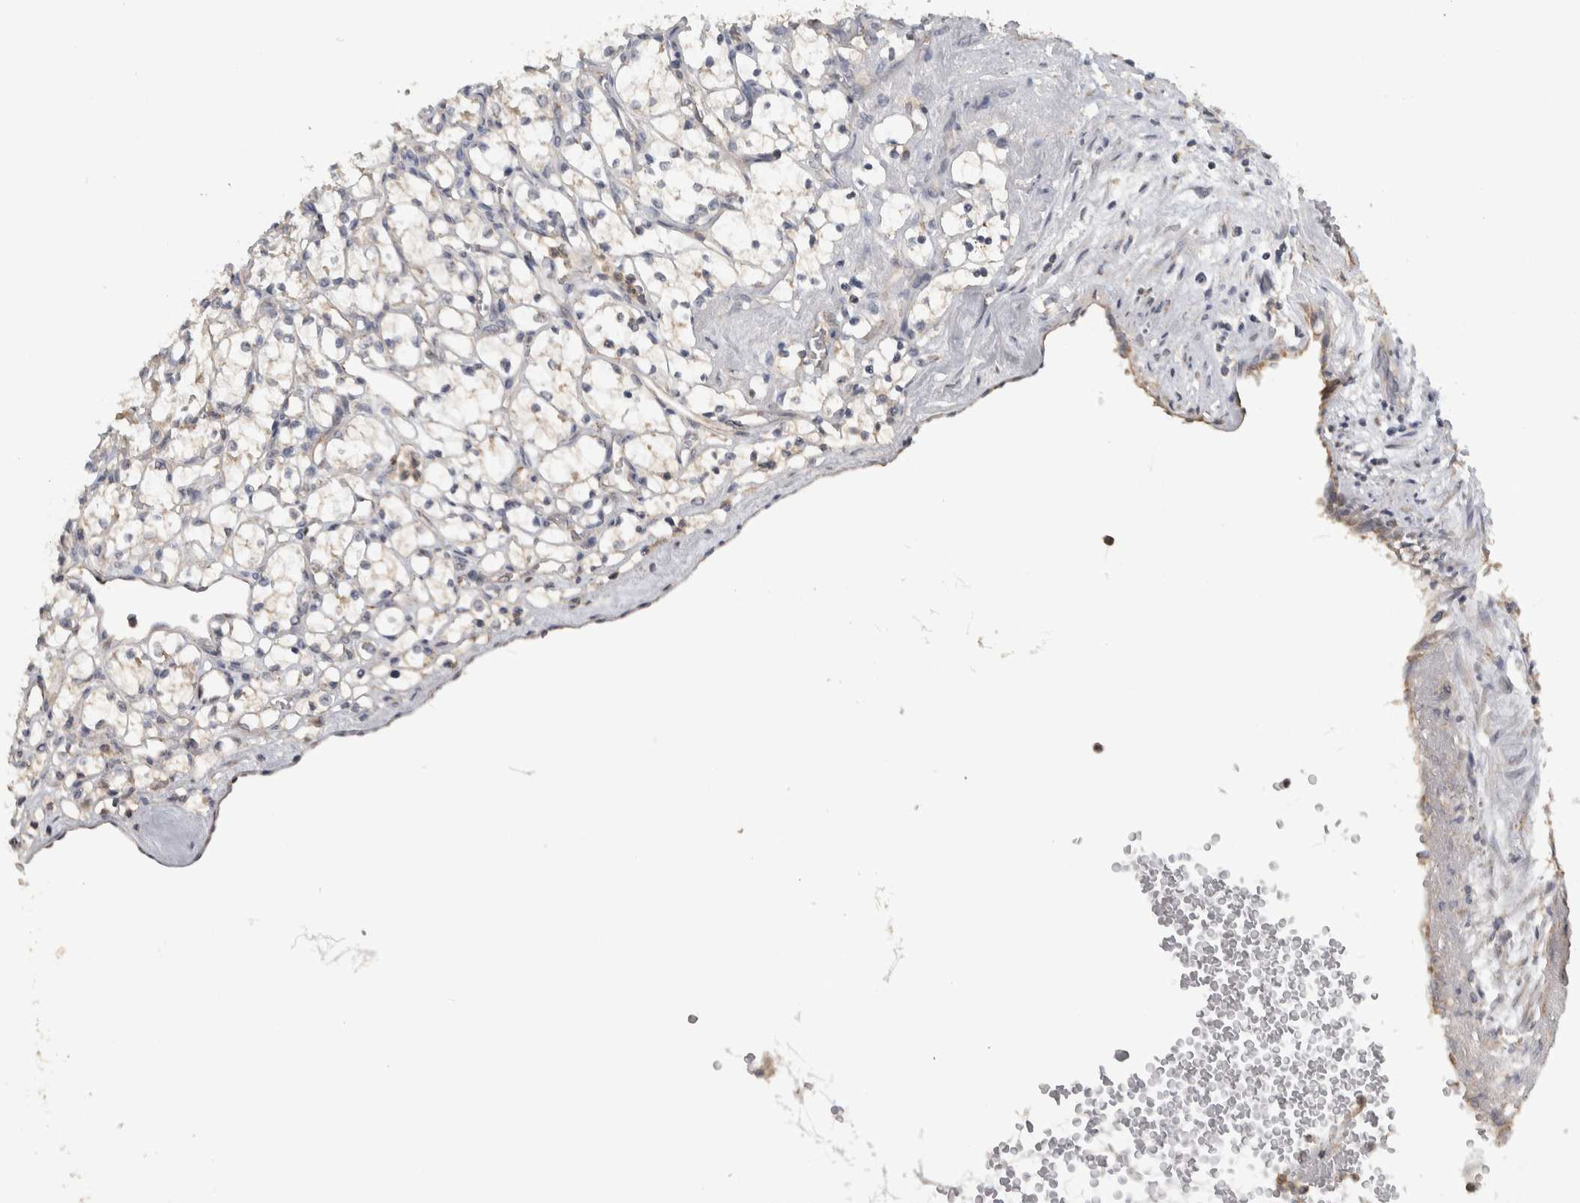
{"staining": {"intensity": "negative", "quantity": "none", "location": "none"}, "tissue": "renal cancer", "cell_type": "Tumor cells", "image_type": "cancer", "snomed": [{"axis": "morphology", "description": "Adenocarcinoma, NOS"}, {"axis": "topography", "description": "Kidney"}], "caption": "There is no significant positivity in tumor cells of renal cancer.", "gene": "EIF3H", "patient": {"sex": "female", "age": 69}}